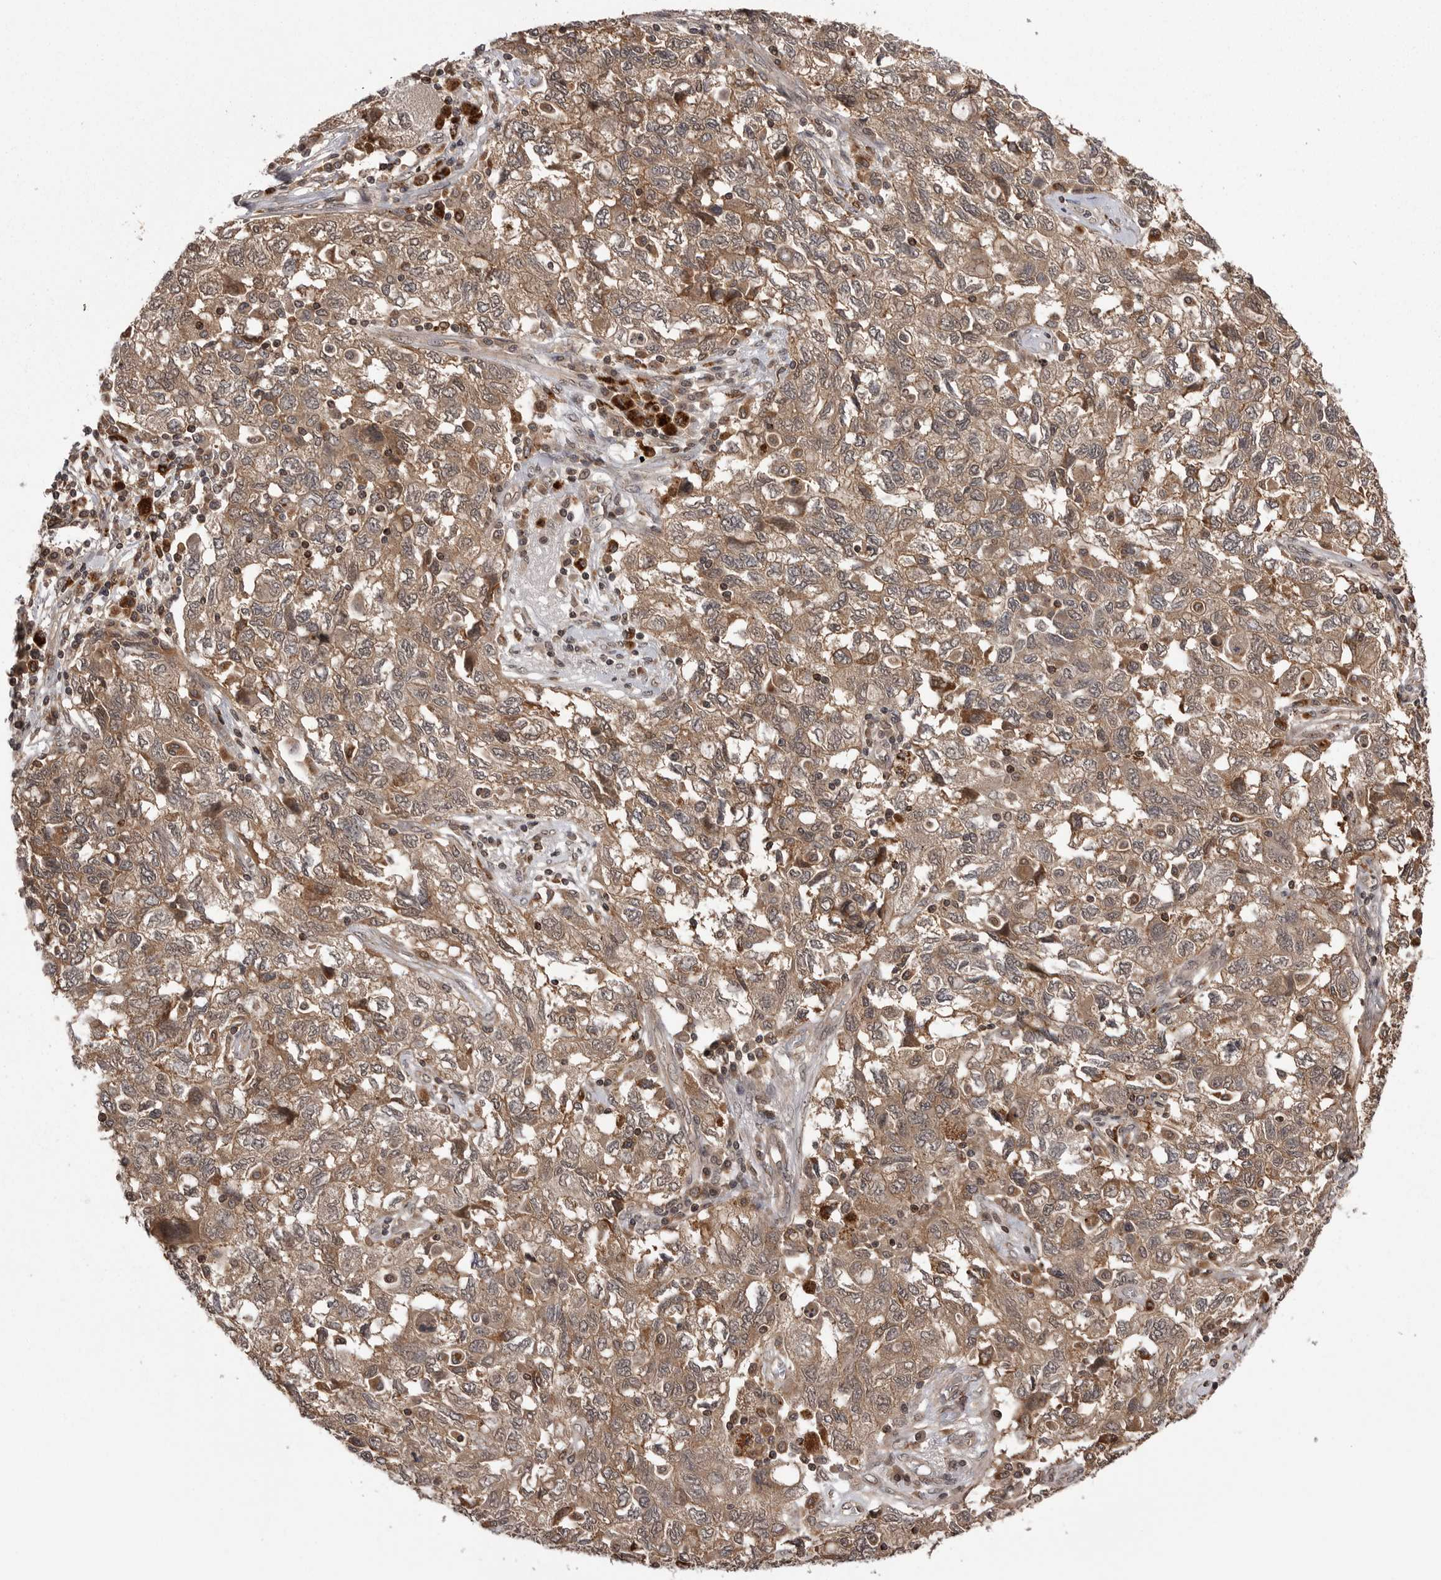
{"staining": {"intensity": "weak", "quantity": ">75%", "location": "cytoplasmic/membranous,nuclear"}, "tissue": "ovarian cancer", "cell_type": "Tumor cells", "image_type": "cancer", "snomed": [{"axis": "morphology", "description": "Carcinoma, NOS"}, {"axis": "morphology", "description": "Cystadenocarcinoma, serous, NOS"}, {"axis": "topography", "description": "Ovary"}], "caption": "Brown immunohistochemical staining in human carcinoma (ovarian) exhibits weak cytoplasmic/membranous and nuclear positivity in about >75% of tumor cells. Immunohistochemistry (ihc) stains the protein in brown and the nuclei are stained blue.", "gene": "AOAH", "patient": {"sex": "female", "age": 69}}